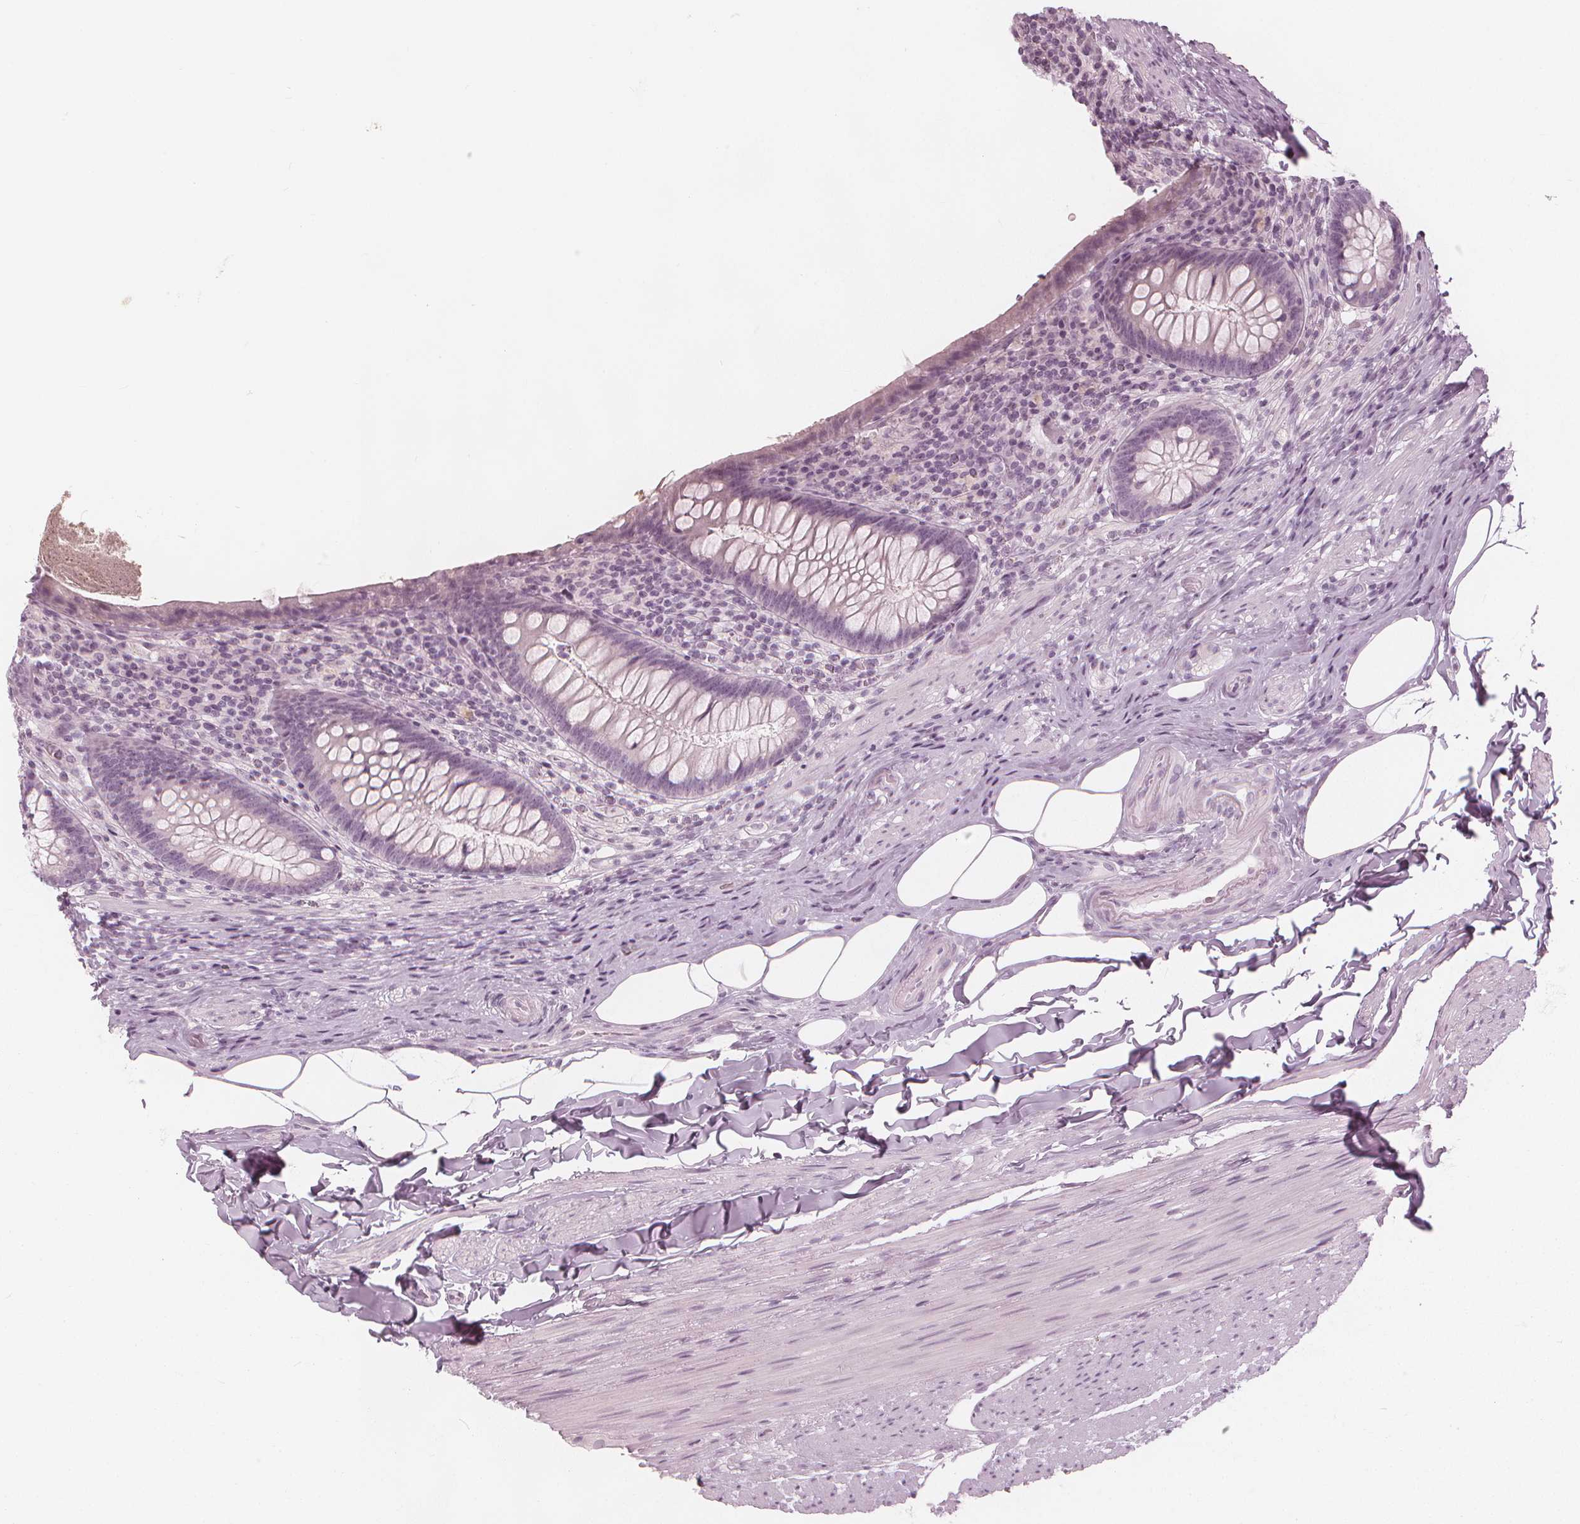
{"staining": {"intensity": "negative", "quantity": "none", "location": "none"}, "tissue": "appendix", "cell_type": "Glandular cells", "image_type": "normal", "snomed": [{"axis": "morphology", "description": "Normal tissue, NOS"}, {"axis": "topography", "description": "Appendix"}], "caption": "Immunohistochemistry photomicrograph of normal appendix stained for a protein (brown), which demonstrates no expression in glandular cells. The staining was performed using DAB to visualize the protein expression in brown, while the nuclei were stained in blue with hematoxylin (Magnification: 20x).", "gene": "PAEP", "patient": {"sex": "male", "age": 47}}